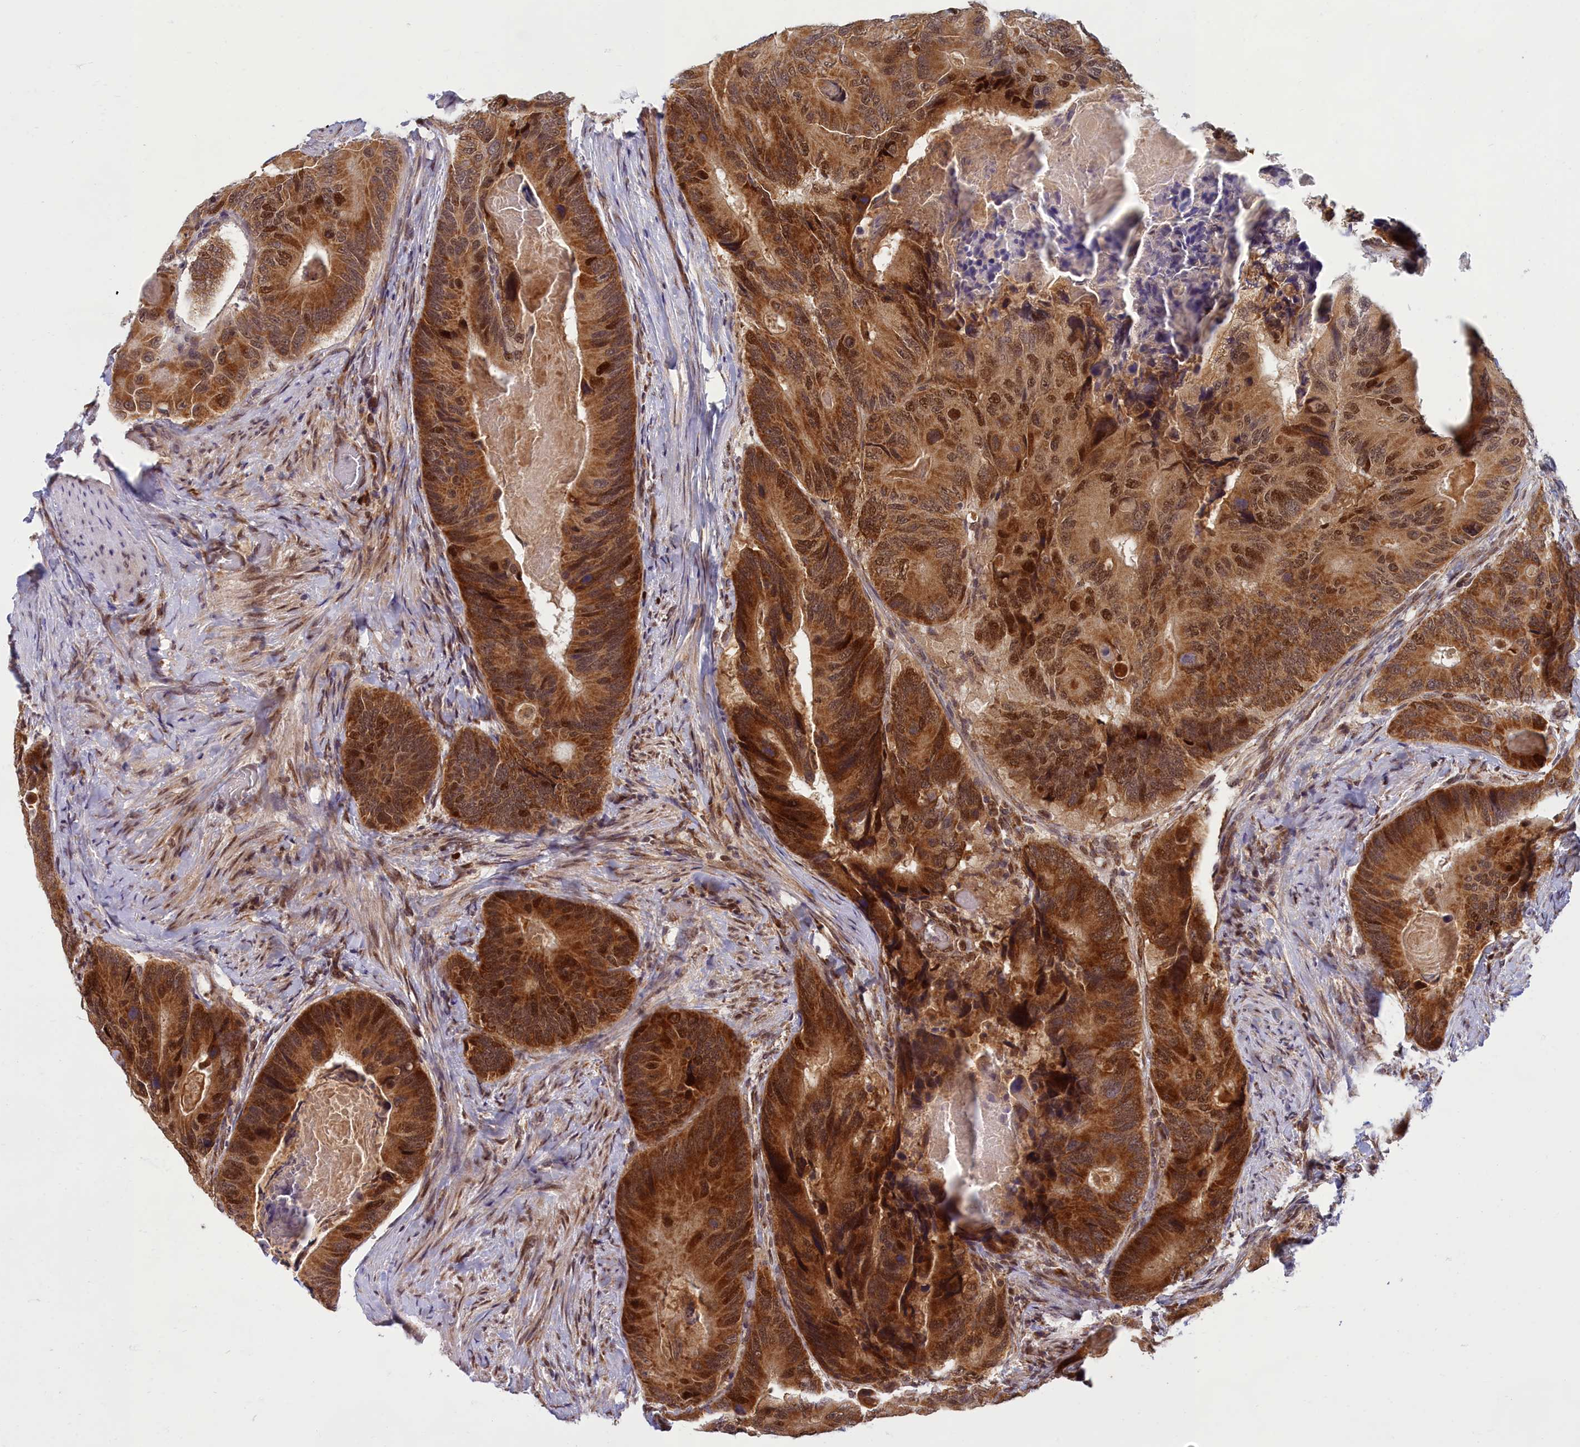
{"staining": {"intensity": "strong", "quantity": ">75%", "location": "cytoplasmic/membranous,nuclear"}, "tissue": "colorectal cancer", "cell_type": "Tumor cells", "image_type": "cancer", "snomed": [{"axis": "morphology", "description": "Adenocarcinoma, NOS"}, {"axis": "topography", "description": "Colon"}], "caption": "Tumor cells reveal high levels of strong cytoplasmic/membranous and nuclear positivity in about >75% of cells in human colorectal cancer (adenocarcinoma). (Stains: DAB in brown, nuclei in blue, Microscopy: brightfield microscopy at high magnification).", "gene": "EARS2", "patient": {"sex": "male", "age": 84}}